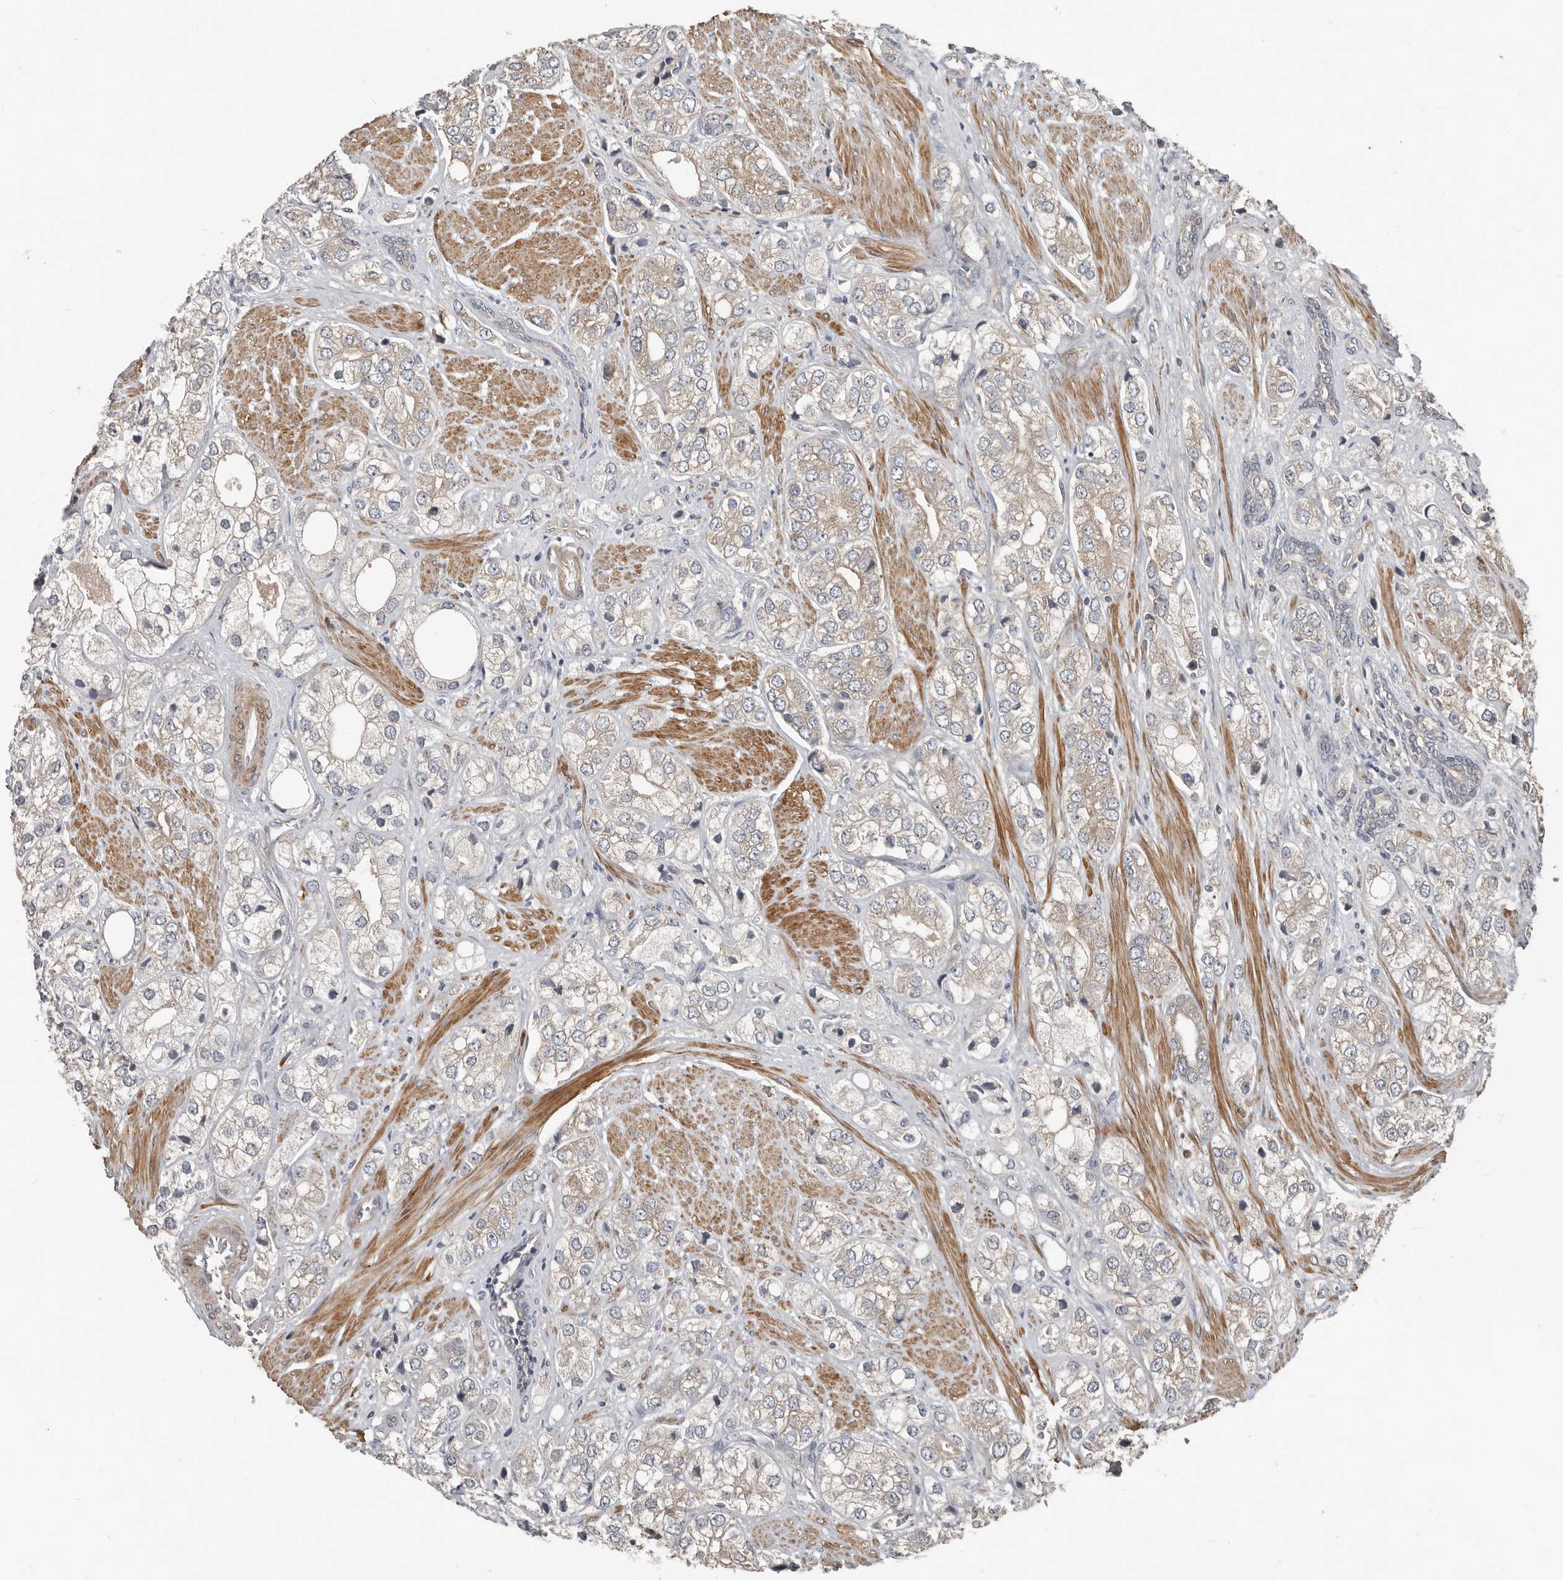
{"staining": {"intensity": "weak", "quantity": "<25%", "location": "cytoplasmic/membranous"}, "tissue": "prostate cancer", "cell_type": "Tumor cells", "image_type": "cancer", "snomed": [{"axis": "morphology", "description": "Adenocarcinoma, High grade"}, {"axis": "topography", "description": "Prostate"}], "caption": "High magnification brightfield microscopy of prostate cancer (high-grade adenocarcinoma) stained with DAB (3,3'-diaminobenzidine) (brown) and counterstained with hematoxylin (blue): tumor cells show no significant staining.", "gene": "AKNAD1", "patient": {"sex": "male", "age": 50}}